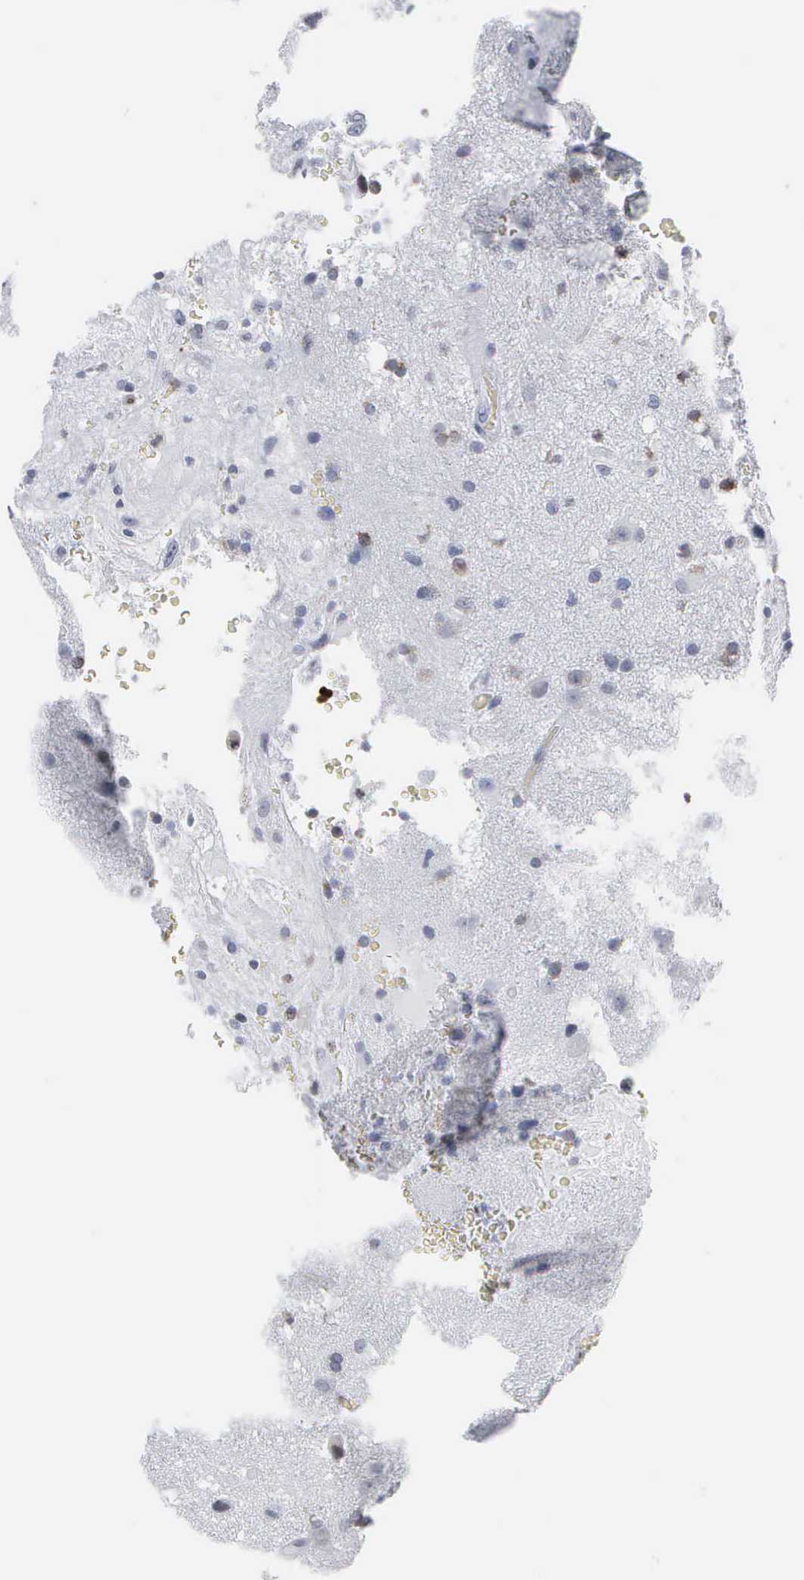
{"staining": {"intensity": "negative", "quantity": "none", "location": "none"}, "tissue": "glioma", "cell_type": "Tumor cells", "image_type": "cancer", "snomed": [{"axis": "morphology", "description": "Glioma, malignant, High grade"}, {"axis": "topography", "description": "Brain"}], "caption": "The immunohistochemistry histopathology image has no significant positivity in tumor cells of glioma tissue. (Stains: DAB immunohistochemistry (IHC) with hematoxylin counter stain, Microscopy: brightfield microscopy at high magnification).", "gene": "SPIN3", "patient": {"sex": "male", "age": 48}}